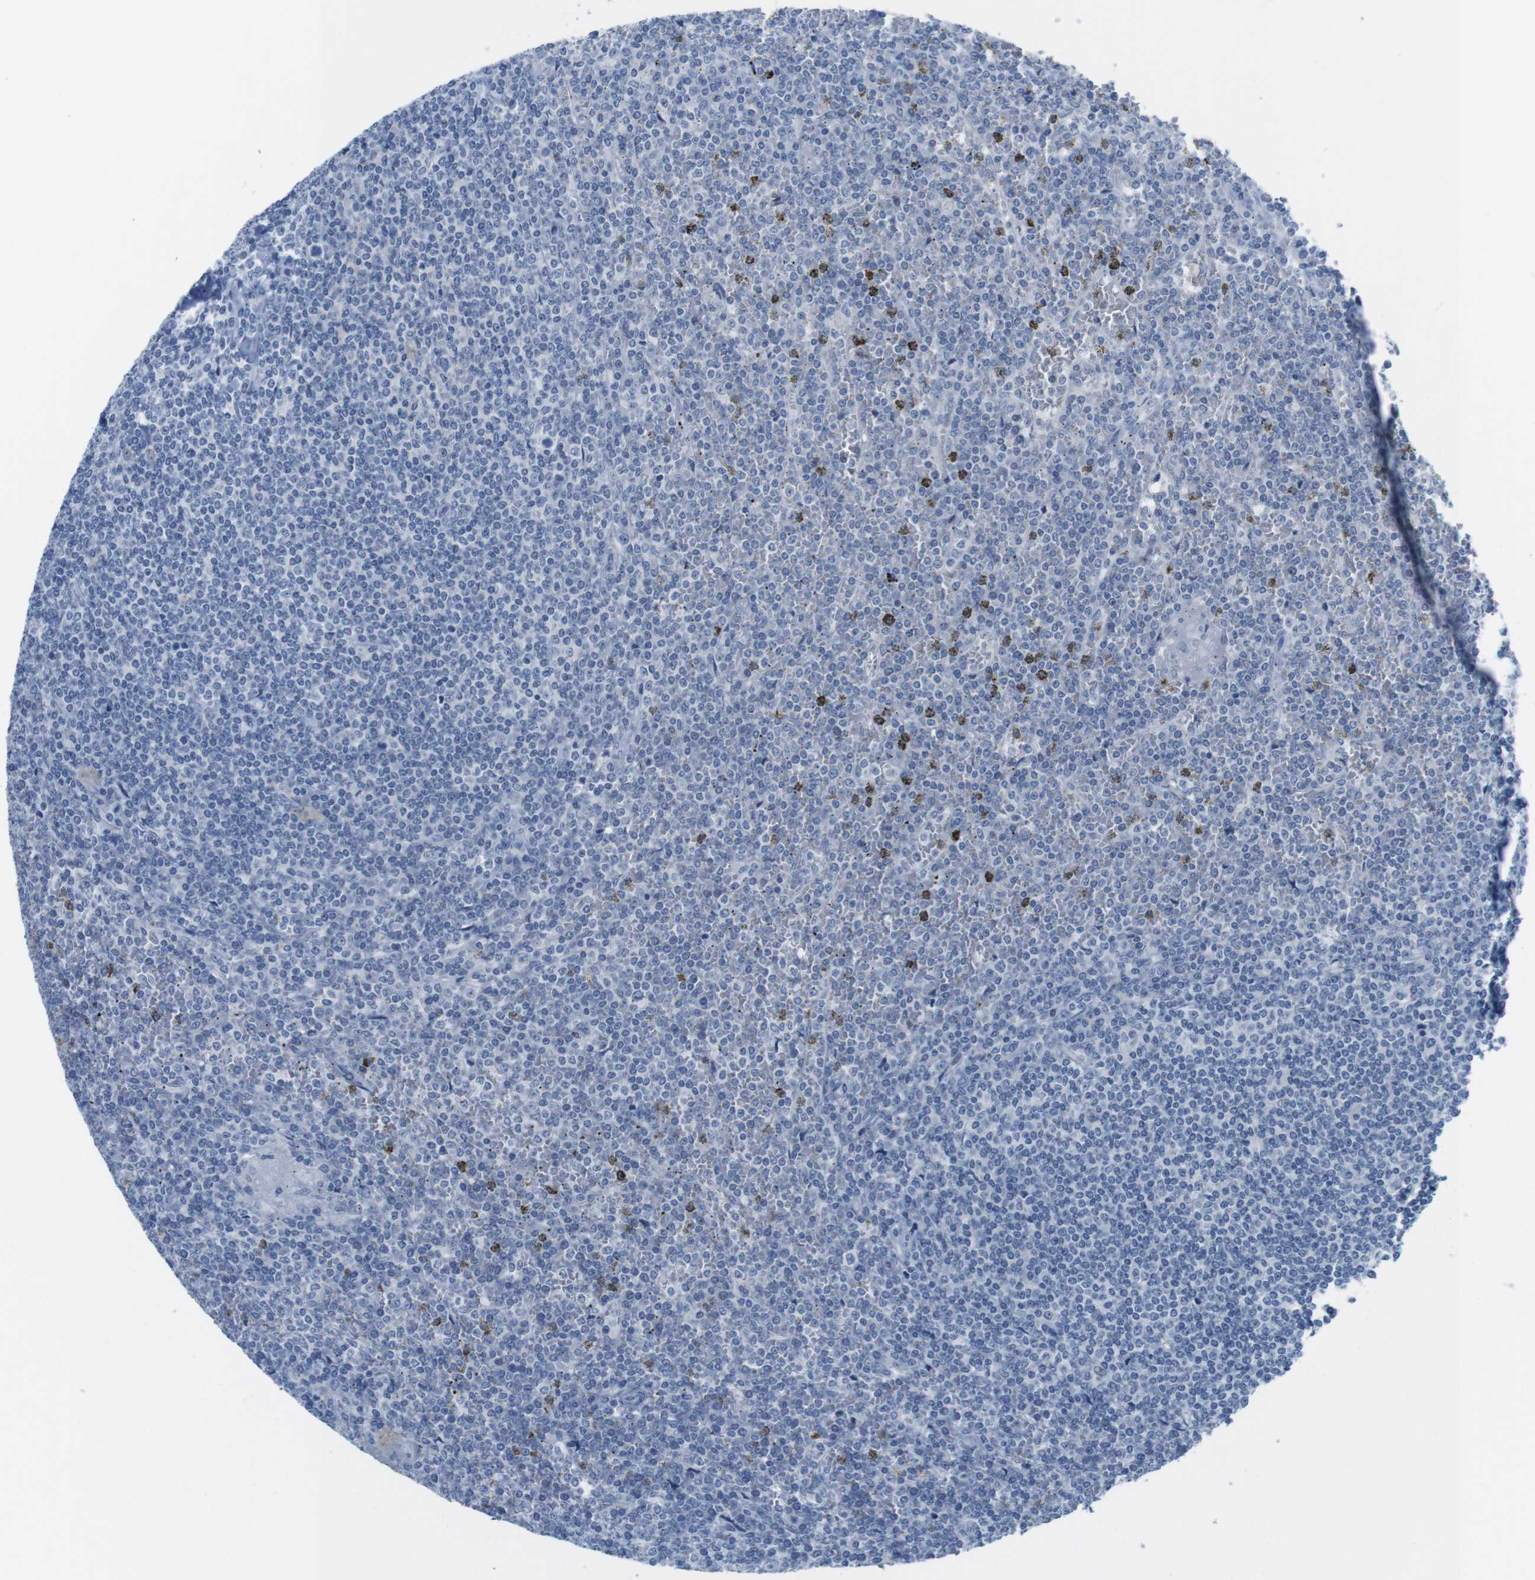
{"staining": {"intensity": "negative", "quantity": "none", "location": "none"}, "tissue": "lymphoma", "cell_type": "Tumor cells", "image_type": "cancer", "snomed": [{"axis": "morphology", "description": "Malignant lymphoma, non-Hodgkin's type, Low grade"}, {"axis": "topography", "description": "Spleen"}], "caption": "Immunohistochemical staining of human low-grade malignant lymphoma, non-Hodgkin's type reveals no significant staining in tumor cells.", "gene": "OPN1SW", "patient": {"sex": "female", "age": 19}}